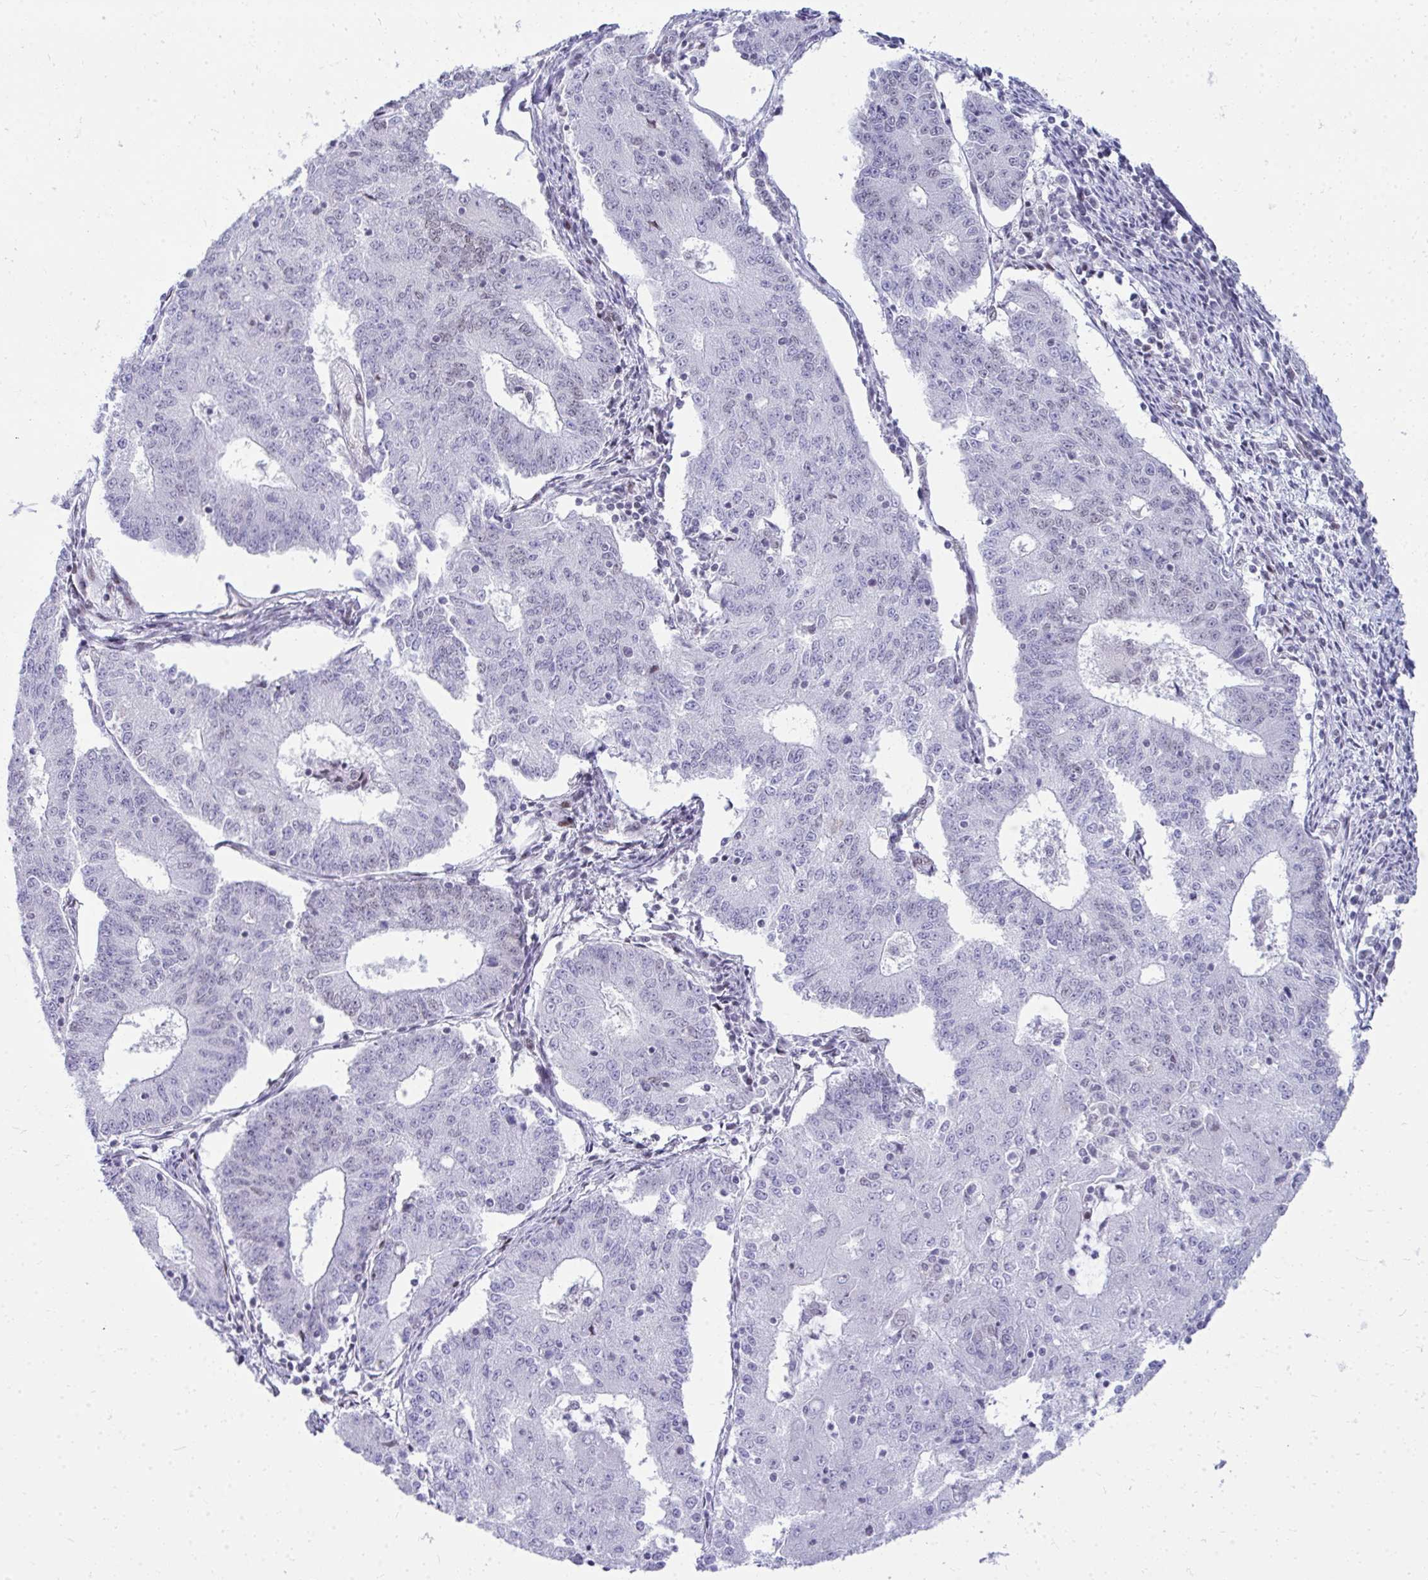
{"staining": {"intensity": "weak", "quantity": "<25%", "location": "nuclear"}, "tissue": "endometrial cancer", "cell_type": "Tumor cells", "image_type": "cancer", "snomed": [{"axis": "morphology", "description": "Adenocarcinoma, NOS"}, {"axis": "topography", "description": "Endometrium"}], "caption": "Human endometrial adenocarcinoma stained for a protein using IHC shows no expression in tumor cells.", "gene": "GLDN", "patient": {"sex": "female", "age": 56}}